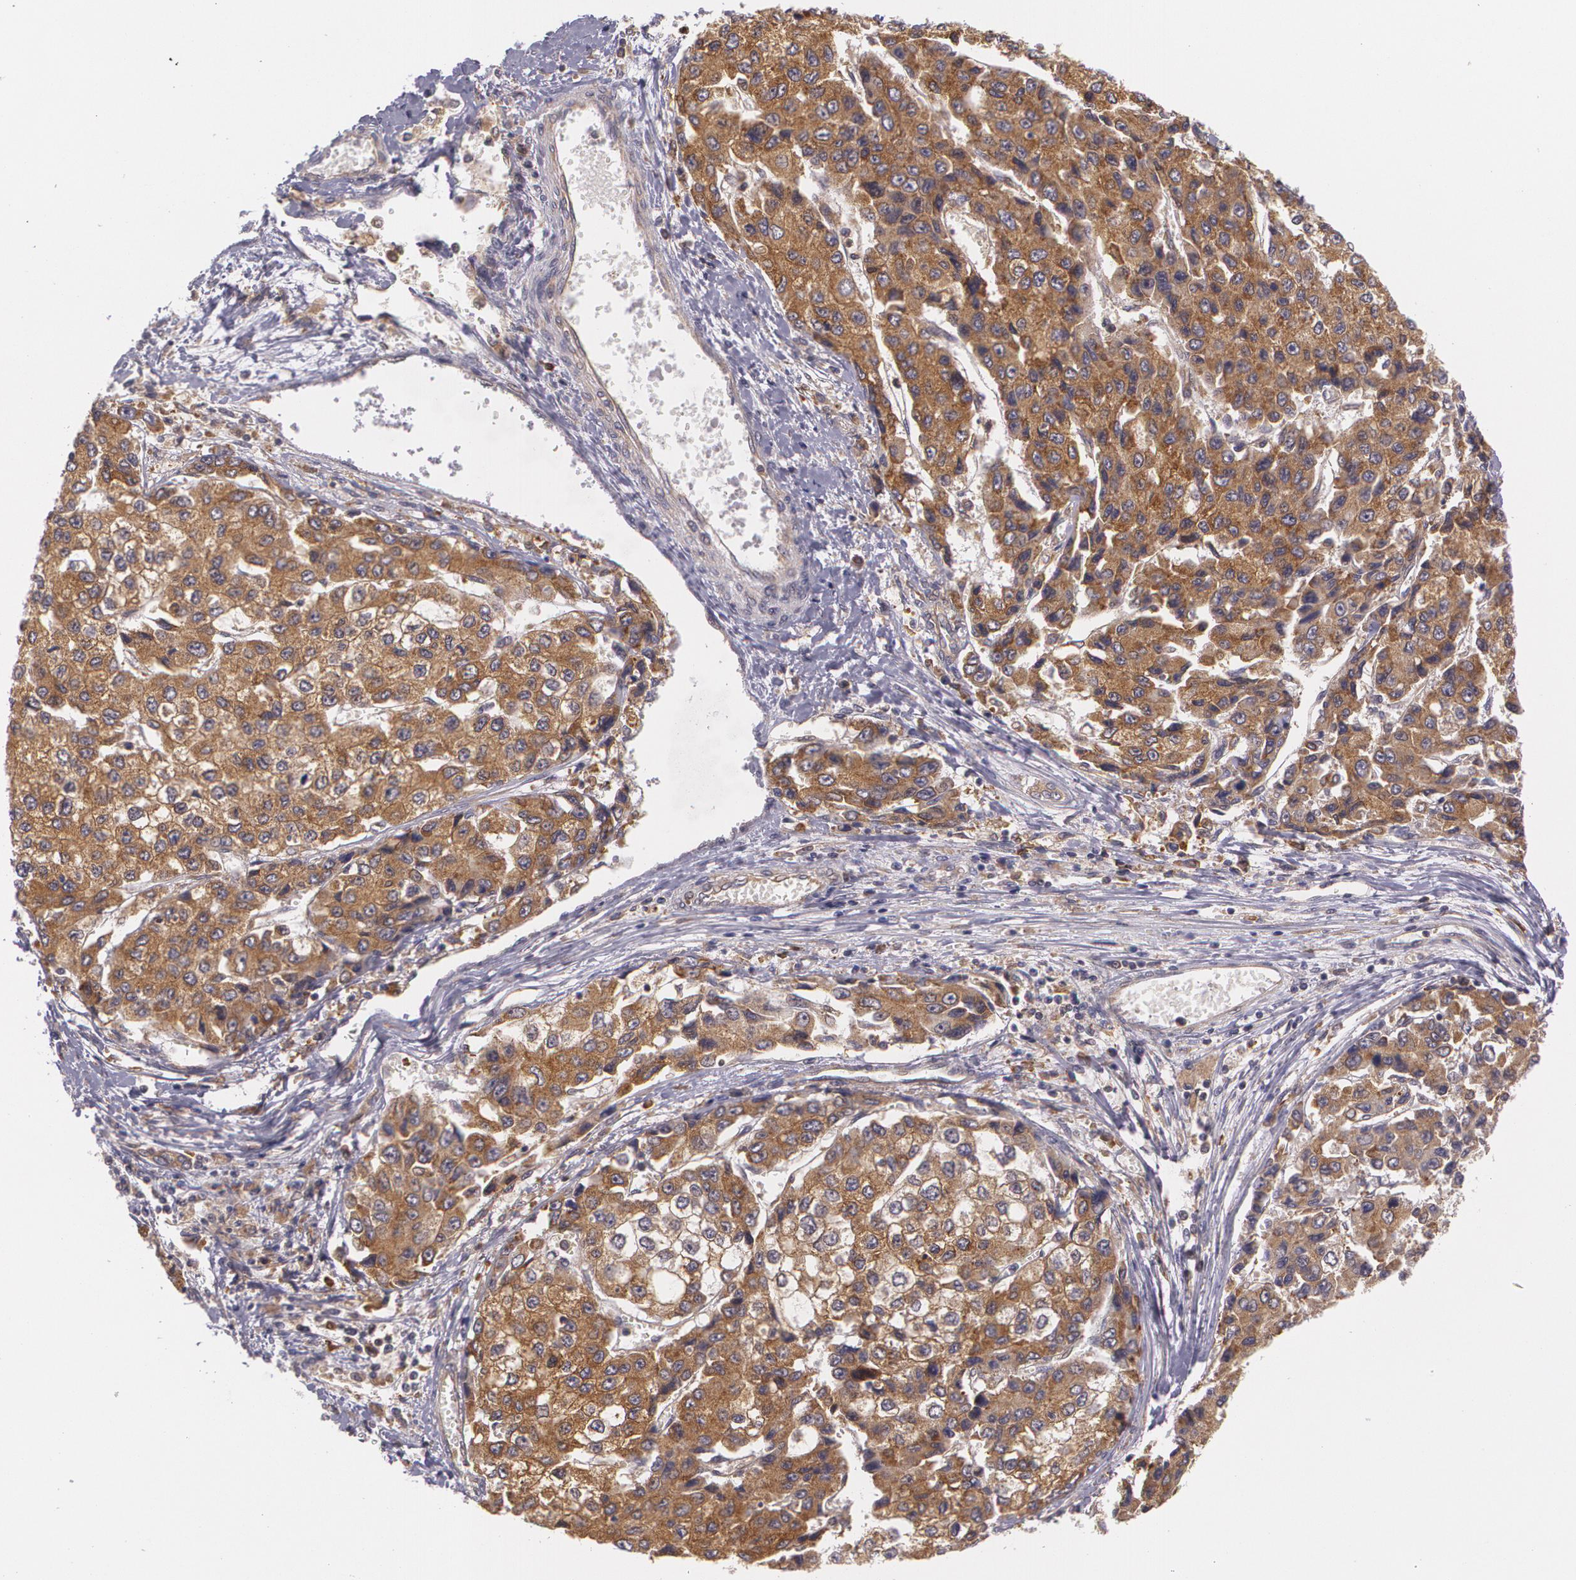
{"staining": {"intensity": "moderate", "quantity": ">75%", "location": "cytoplasmic/membranous"}, "tissue": "liver cancer", "cell_type": "Tumor cells", "image_type": "cancer", "snomed": [{"axis": "morphology", "description": "Carcinoma, Hepatocellular, NOS"}, {"axis": "topography", "description": "Liver"}], "caption": "A medium amount of moderate cytoplasmic/membranous staining is present in about >75% of tumor cells in liver cancer tissue.", "gene": "CCL17", "patient": {"sex": "female", "age": 66}}